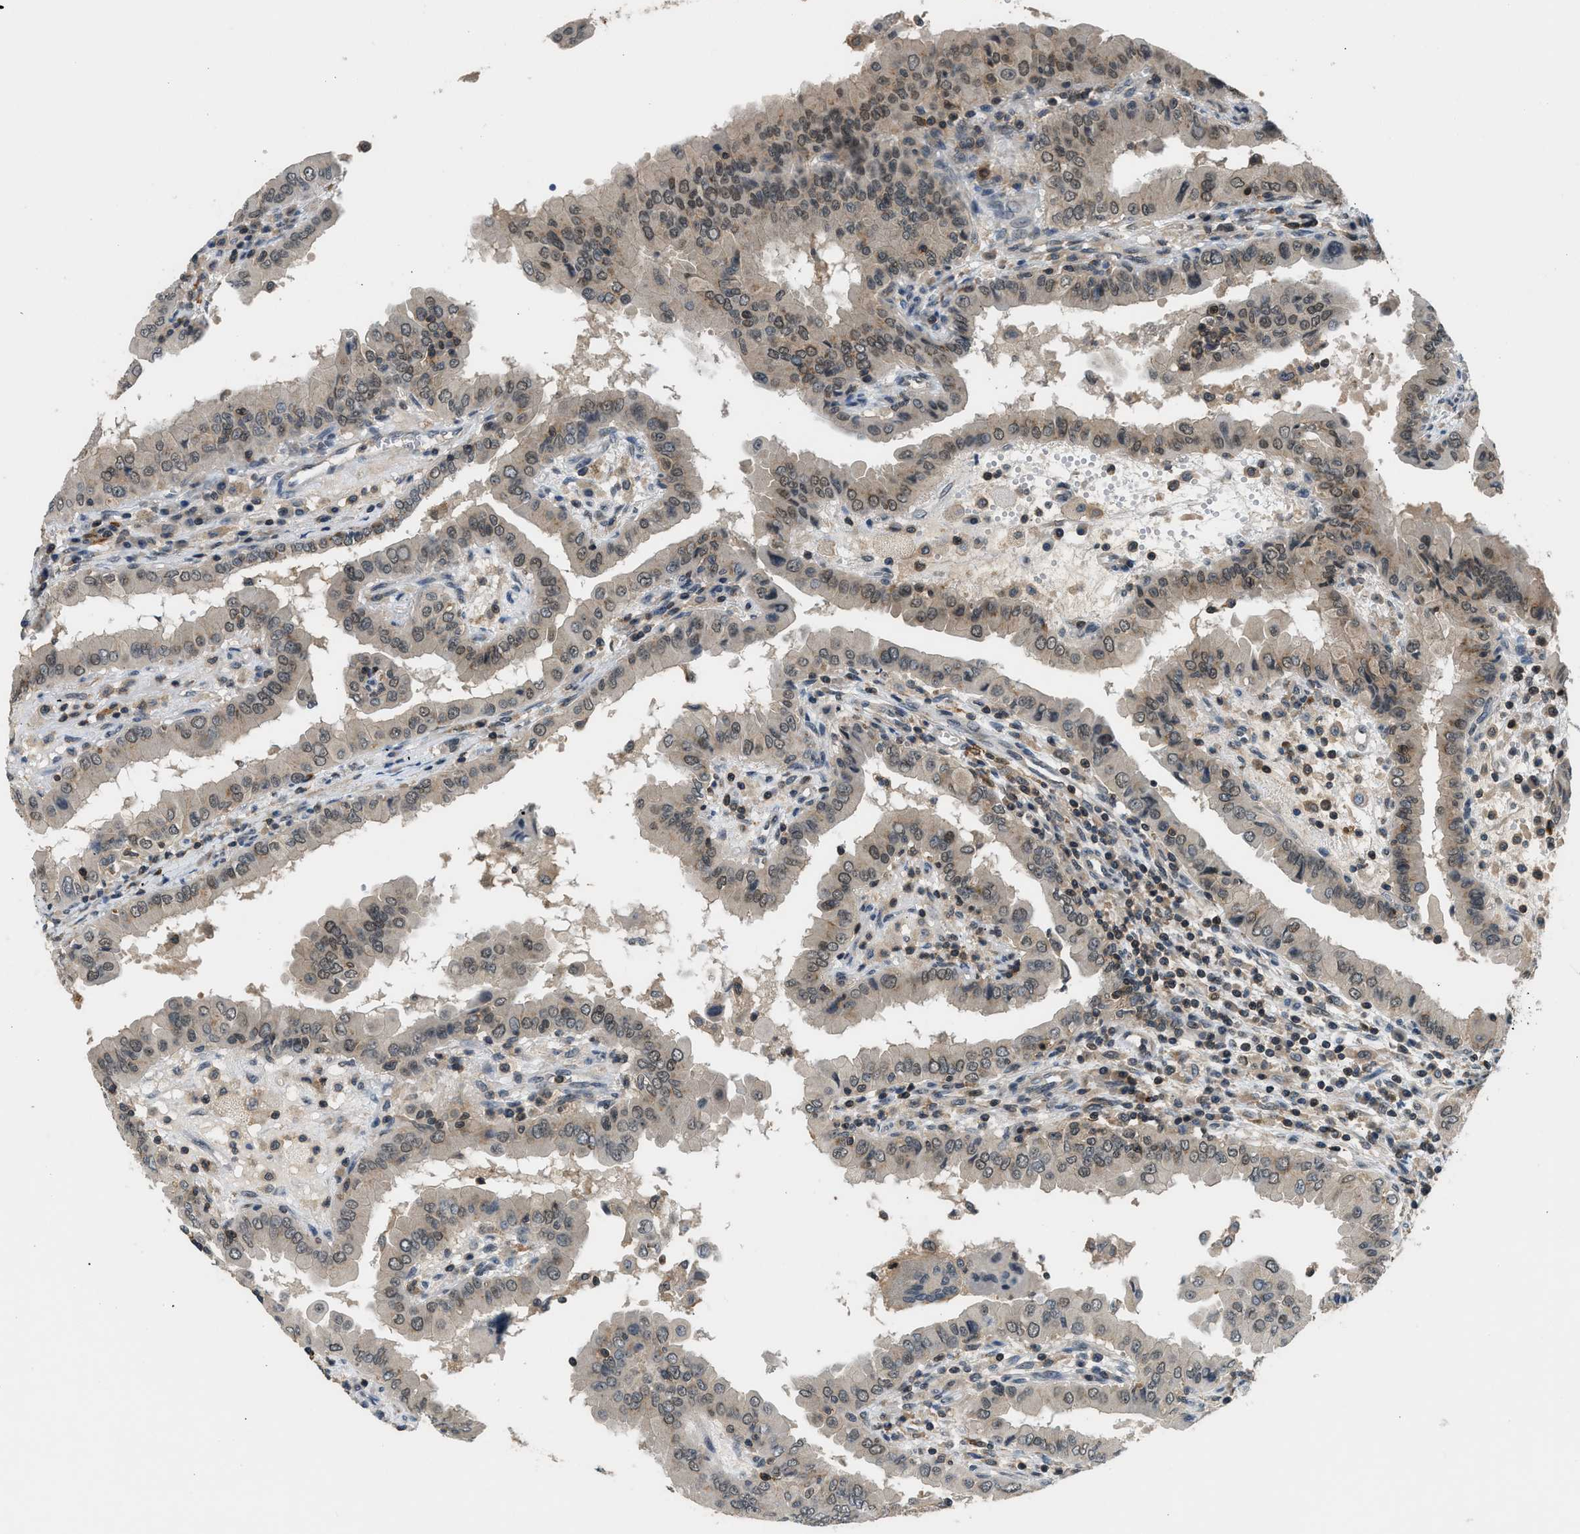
{"staining": {"intensity": "weak", "quantity": ">75%", "location": "cytoplasmic/membranous,nuclear"}, "tissue": "thyroid cancer", "cell_type": "Tumor cells", "image_type": "cancer", "snomed": [{"axis": "morphology", "description": "Papillary adenocarcinoma, NOS"}, {"axis": "topography", "description": "Thyroid gland"}], "caption": "Human thyroid cancer (papillary adenocarcinoma) stained with a protein marker shows weak staining in tumor cells.", "gene": "MTMR1", "patient": {"sex": "male", "age": 33}}